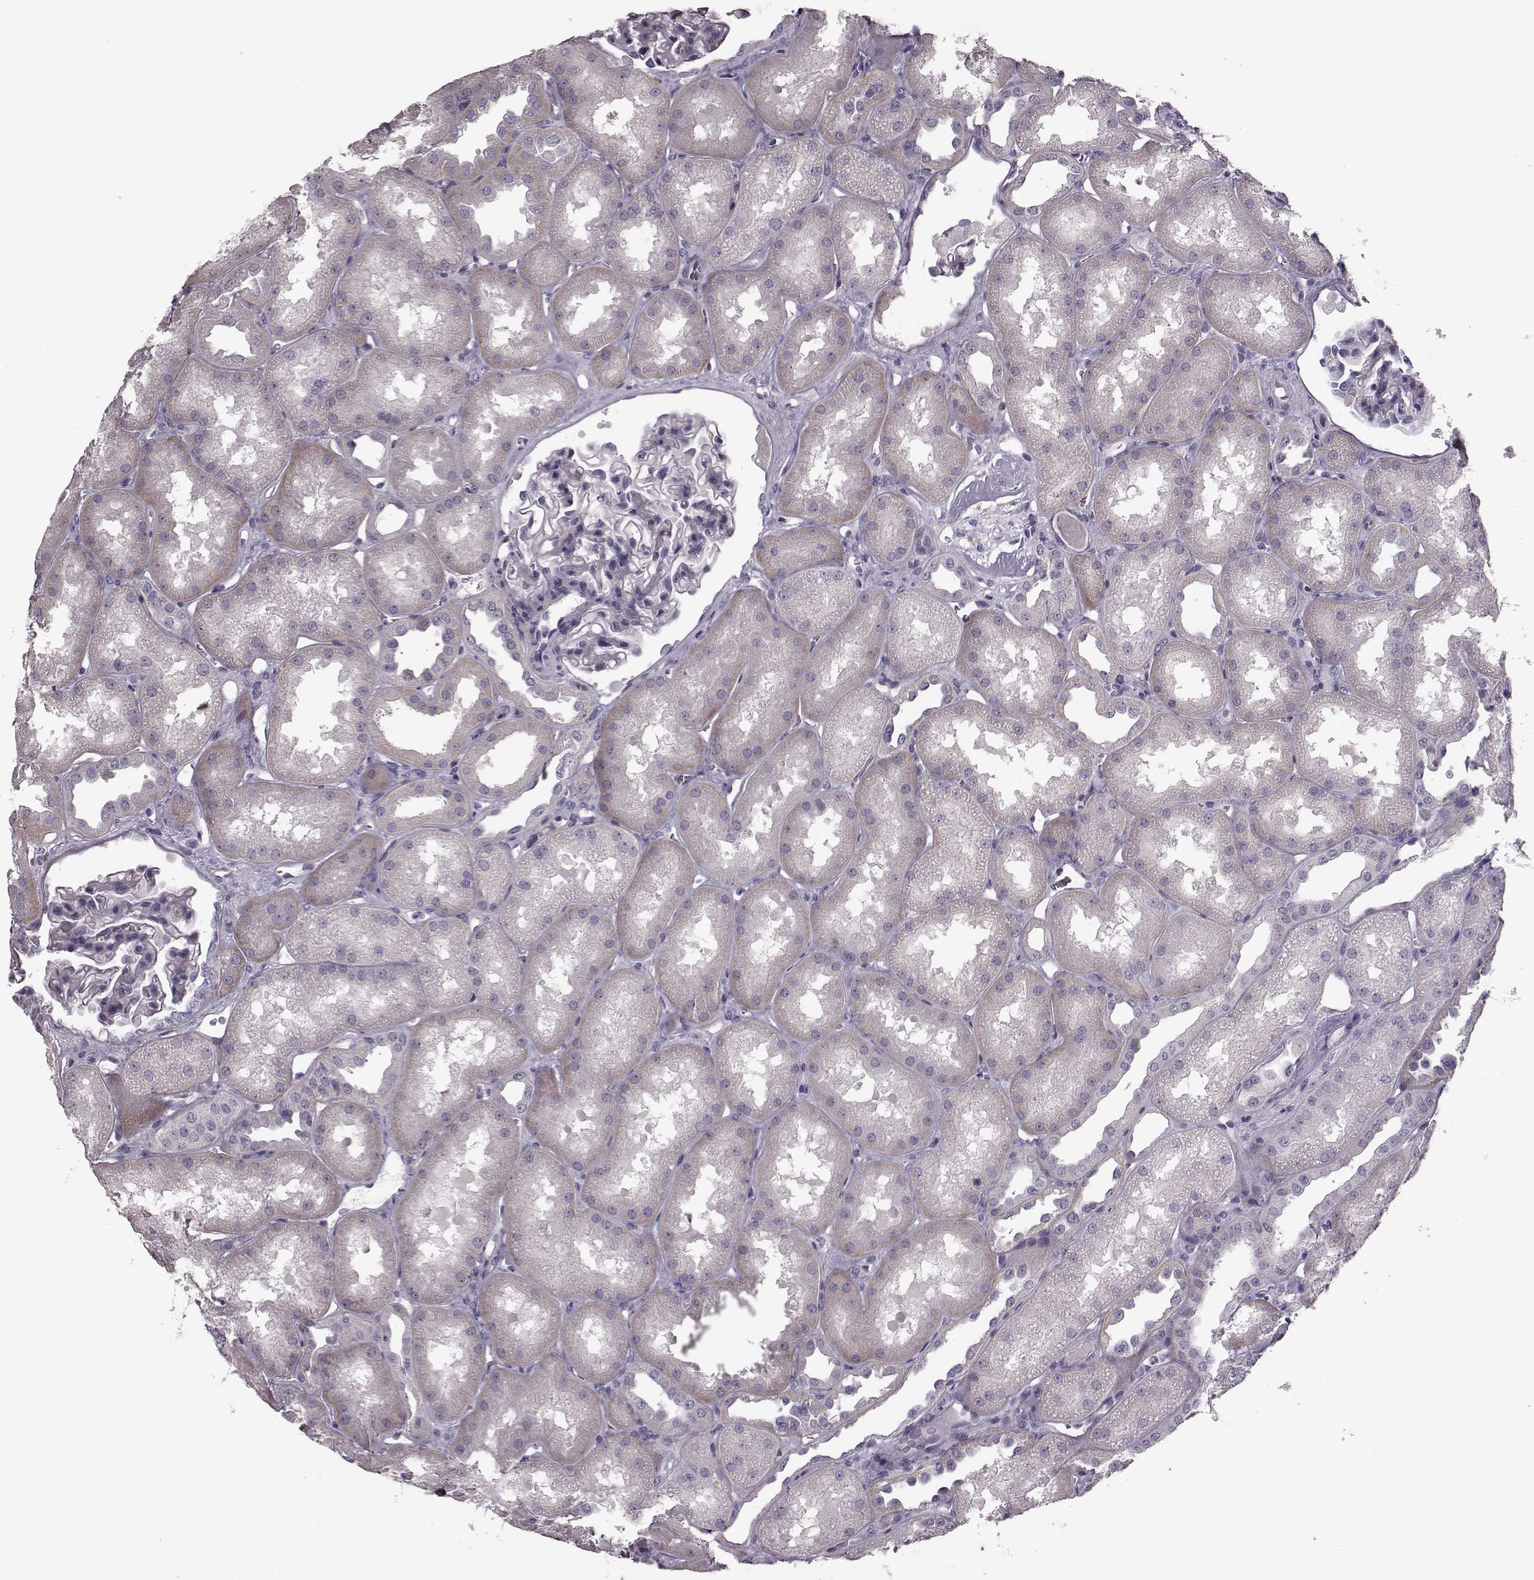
{"staining": {"intensity": "negative", "quantity": "none", "location": "none"}, "tissue": "kidney", "cell_type": "Cells in glomeruli", "image_type": "normal", "snomed": [{"axis": "morphology", "description": "Normal tissue, NOS"}, {"axis": "topography", "description": "Kidney"}], "caption": "Histopathology image shows no protein expression in cells in glomeruli of normal kidney. Nuclei are stained in blue.", "gene": "SNTG1", "patient": {"sex": "male", "age": 61}}